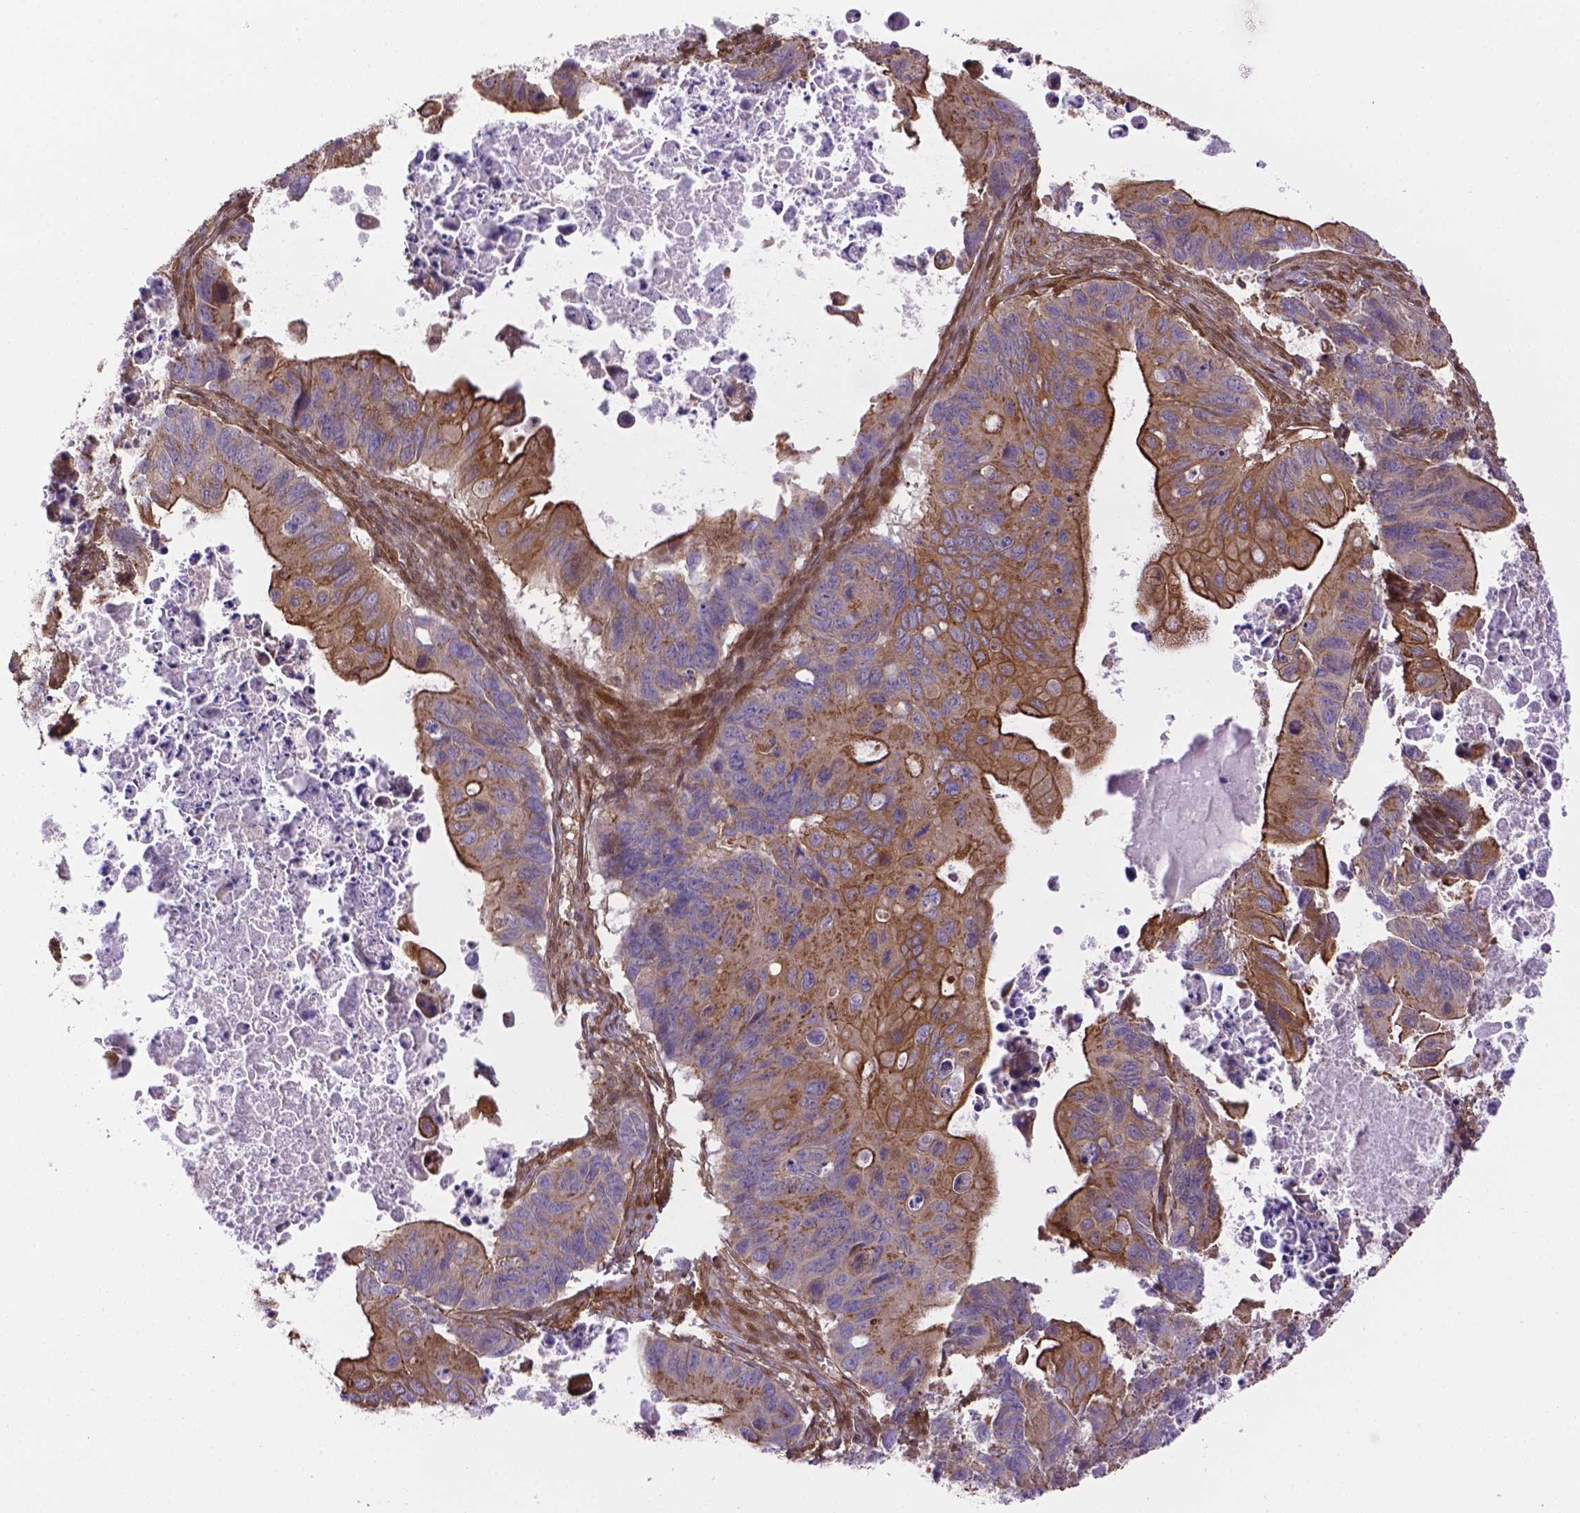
{"staining": {"intensity": "moderate", "quantity": ">75%", "location": "cytoplasmic/membranous"}, "tissue": "ovarian cancer", "cell_type": "Tumor cells", "image_type": "cancer", "snomed": [{"axis": "morphology", "description": "Cystadenocarcinoma, mucinous, NOS"}, {"axis": "topography", "description": "Ovary"}], "caption": "Mucinous cystadenocarcinoma (ovarian) was stained to show a protein in brown. There is medium levels of moderate cytoplasmic/membranous positivity in about >75% of tumor cells.", "gene": "YAP1", "patient": {"sex": "female", "age": 64}}